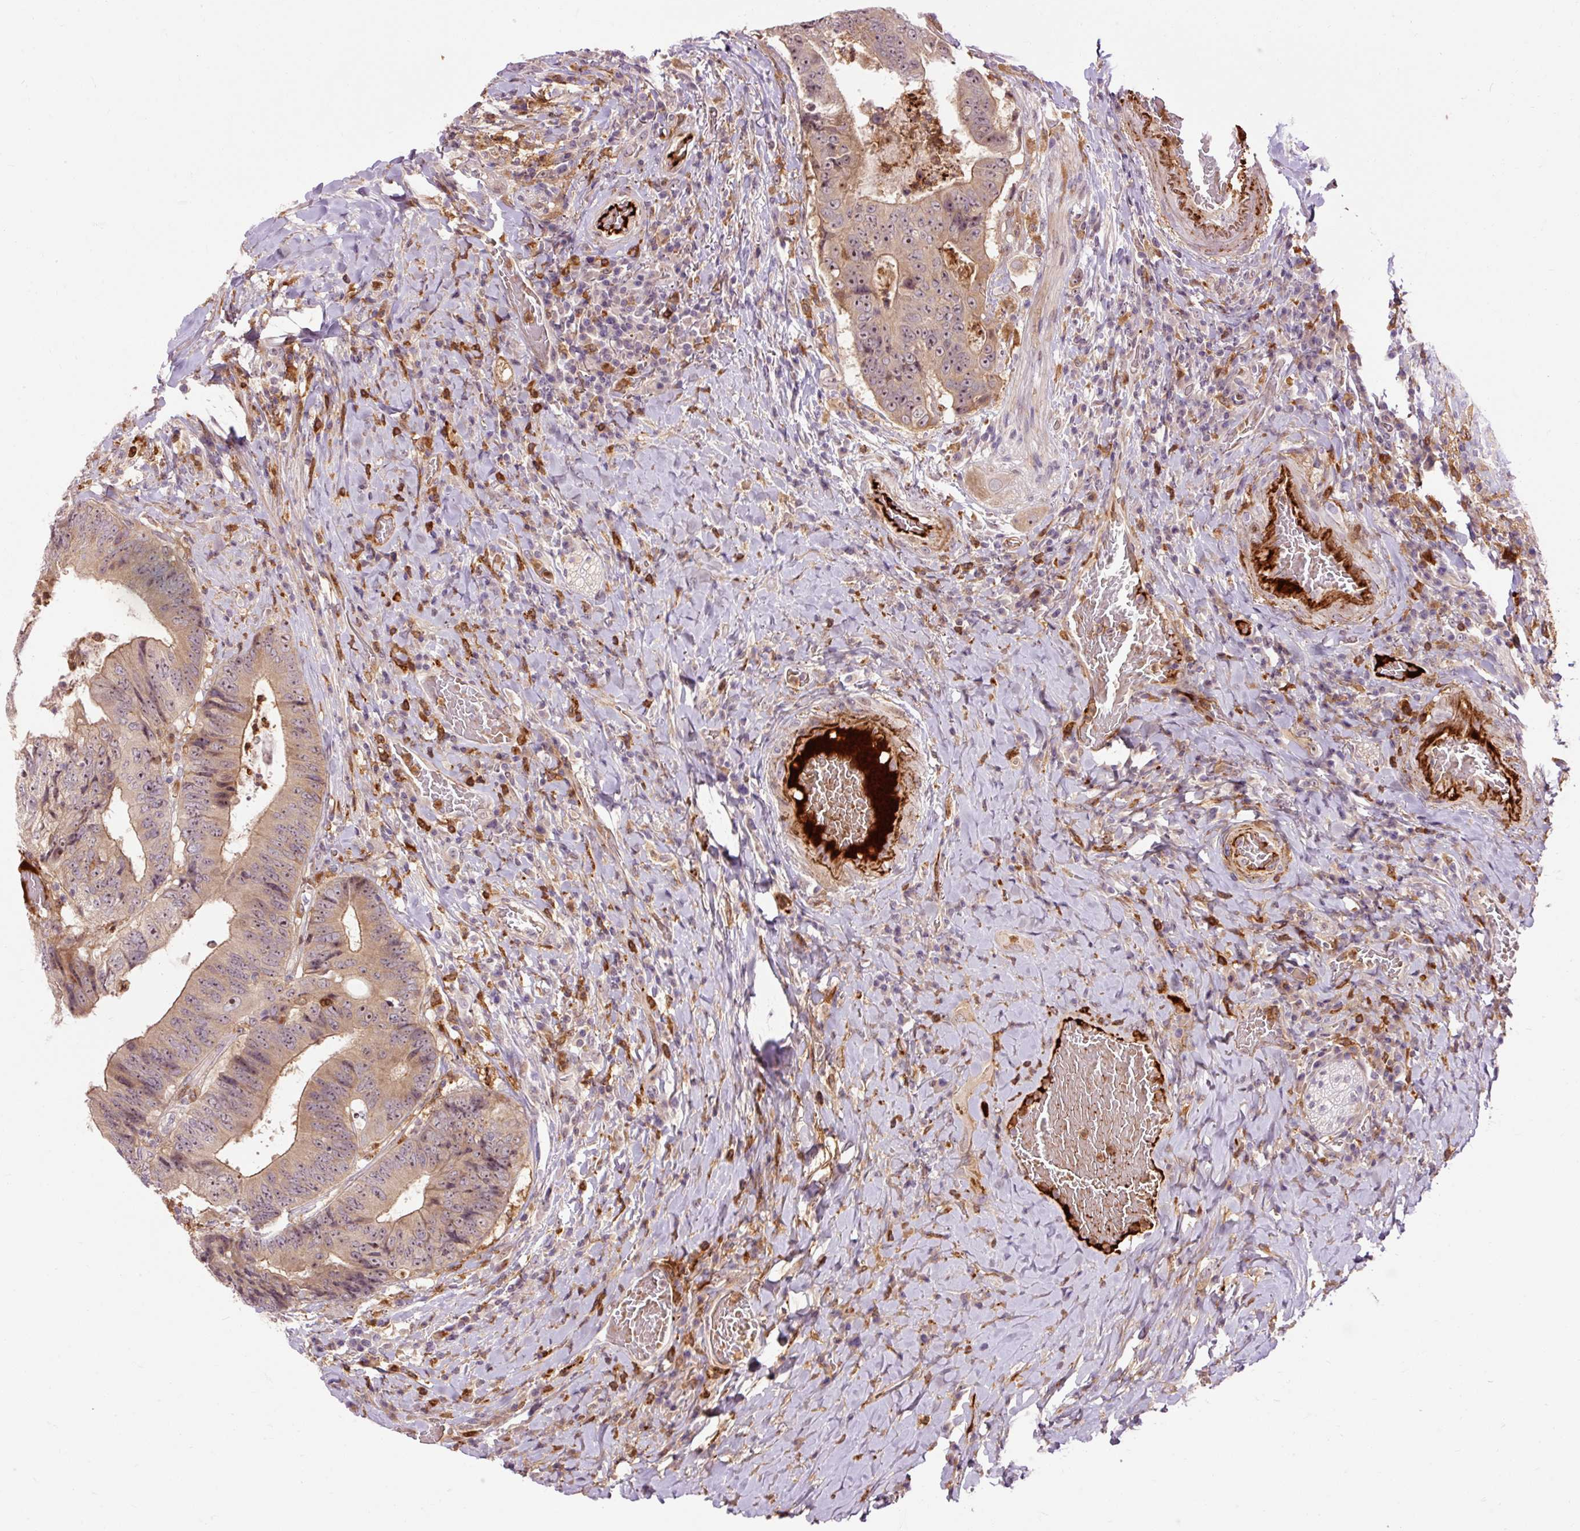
{"staining": {"intensity": "moderate", "quantity": ">75%", "location": "cytoplasmic/membranous"}, "tissue": "colorectal cancer", "cell_type": "Tumor cells", "image_type": "cancer", "snomed": [{"axis": "morphology", "description": "Adenocarcinoma, NOS"}, {"axis": "topography", "description": "Rectum"}], "caption": "Colorectal cancer tissue demonstrates moderate cytoplasmic/membranous staining in about >75% of tumor cells, visualized by immunohistochemistry.", "gene": "CEBPZ", "patient": {"sex": "male", "age": 72}}